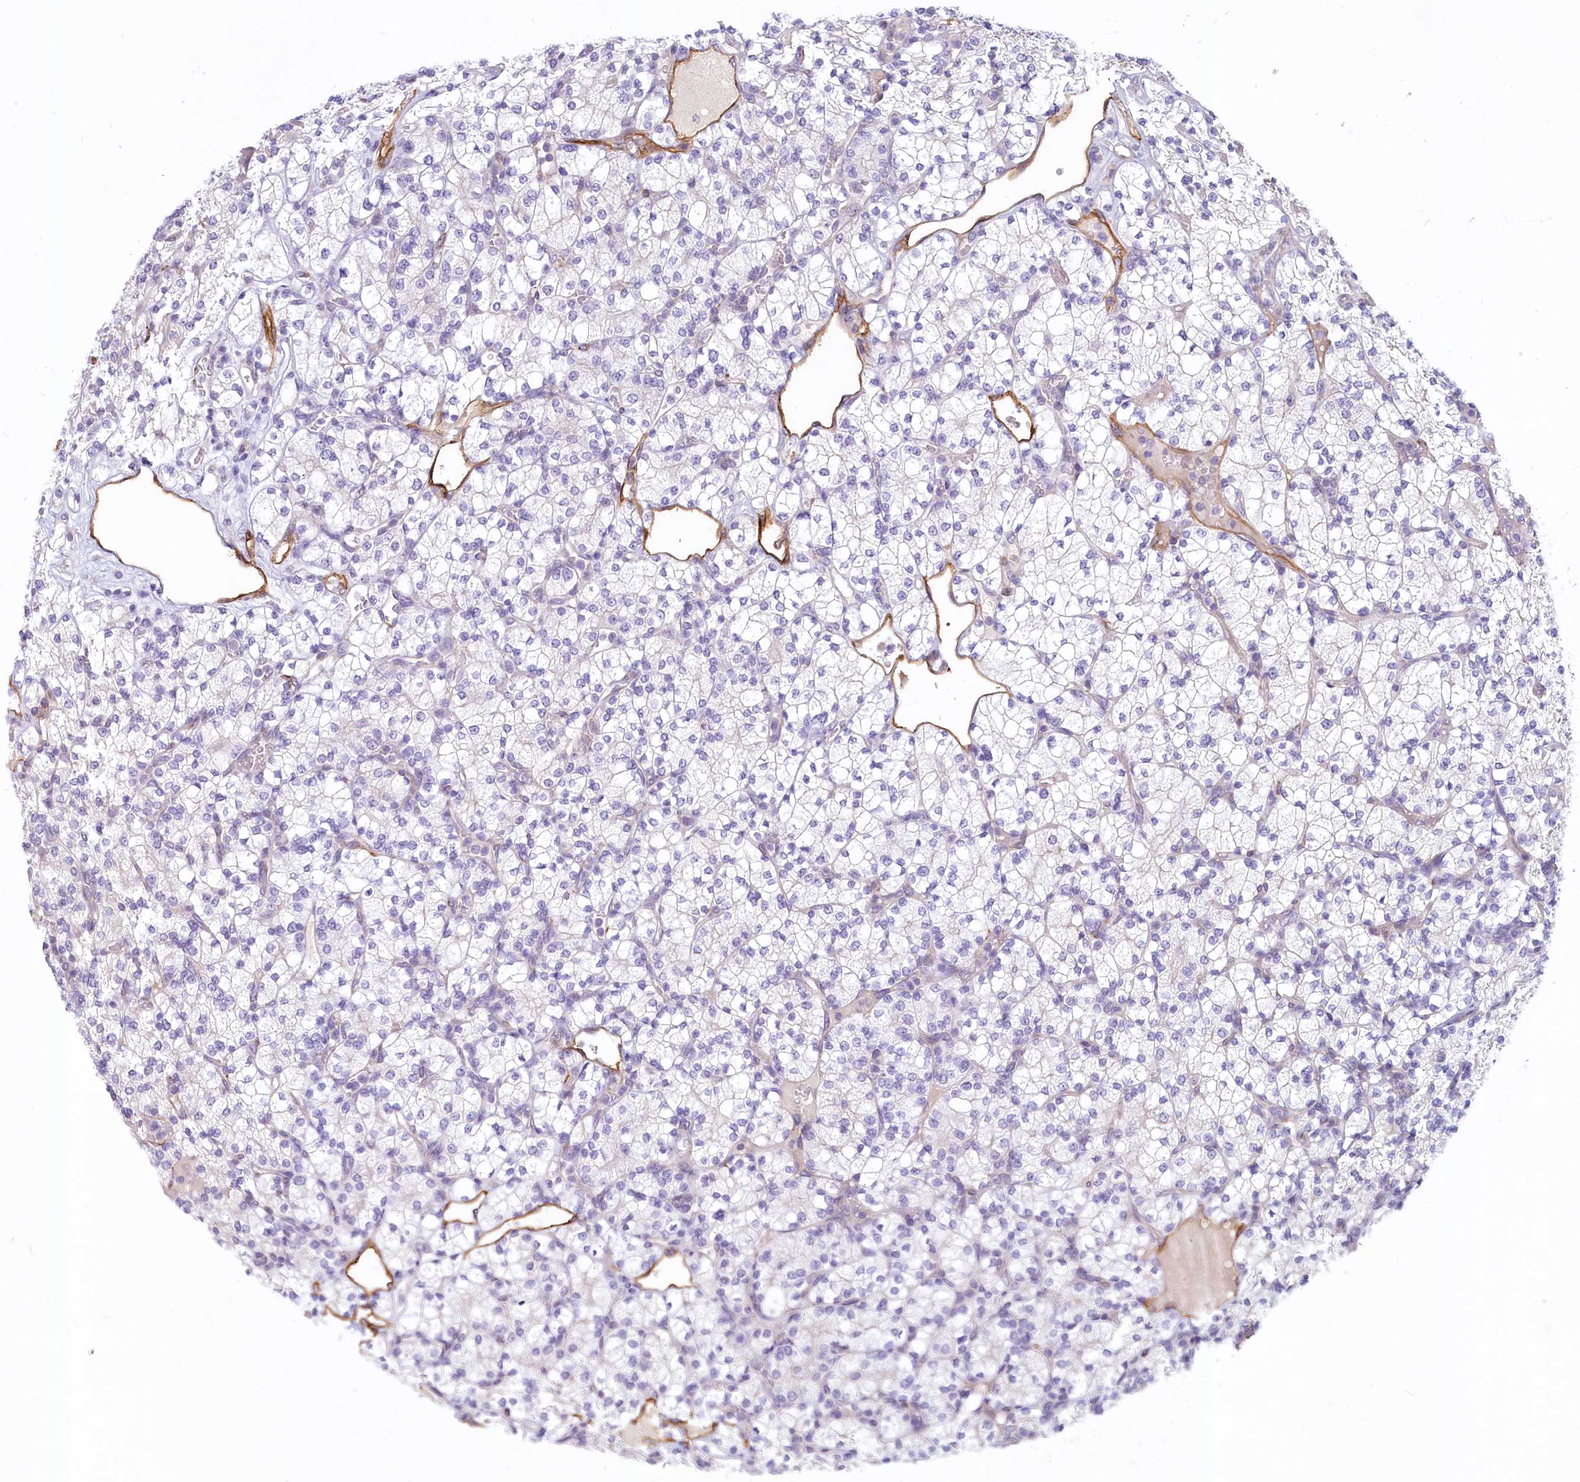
{"staining": {"intensity": "negative", "quantity": "none", "location": "none"}, "tissue": "renal cancer", "cell_type": "Tumor cells", "image_type": "cancer", "snomed": [{"axis": "morphology", "description": "Adenocarcinoma, NOS"}, {"axis": "topography", "description": "Kidney"}], "caption": "High magnification brightfield microscopy of renal cancer stained with DAB (brown) and counterstained with hematoxylin (blue): tumor cells show no significant staining.", "gene": "PROCR", "patient": {"sex": "male", "age": 77}}